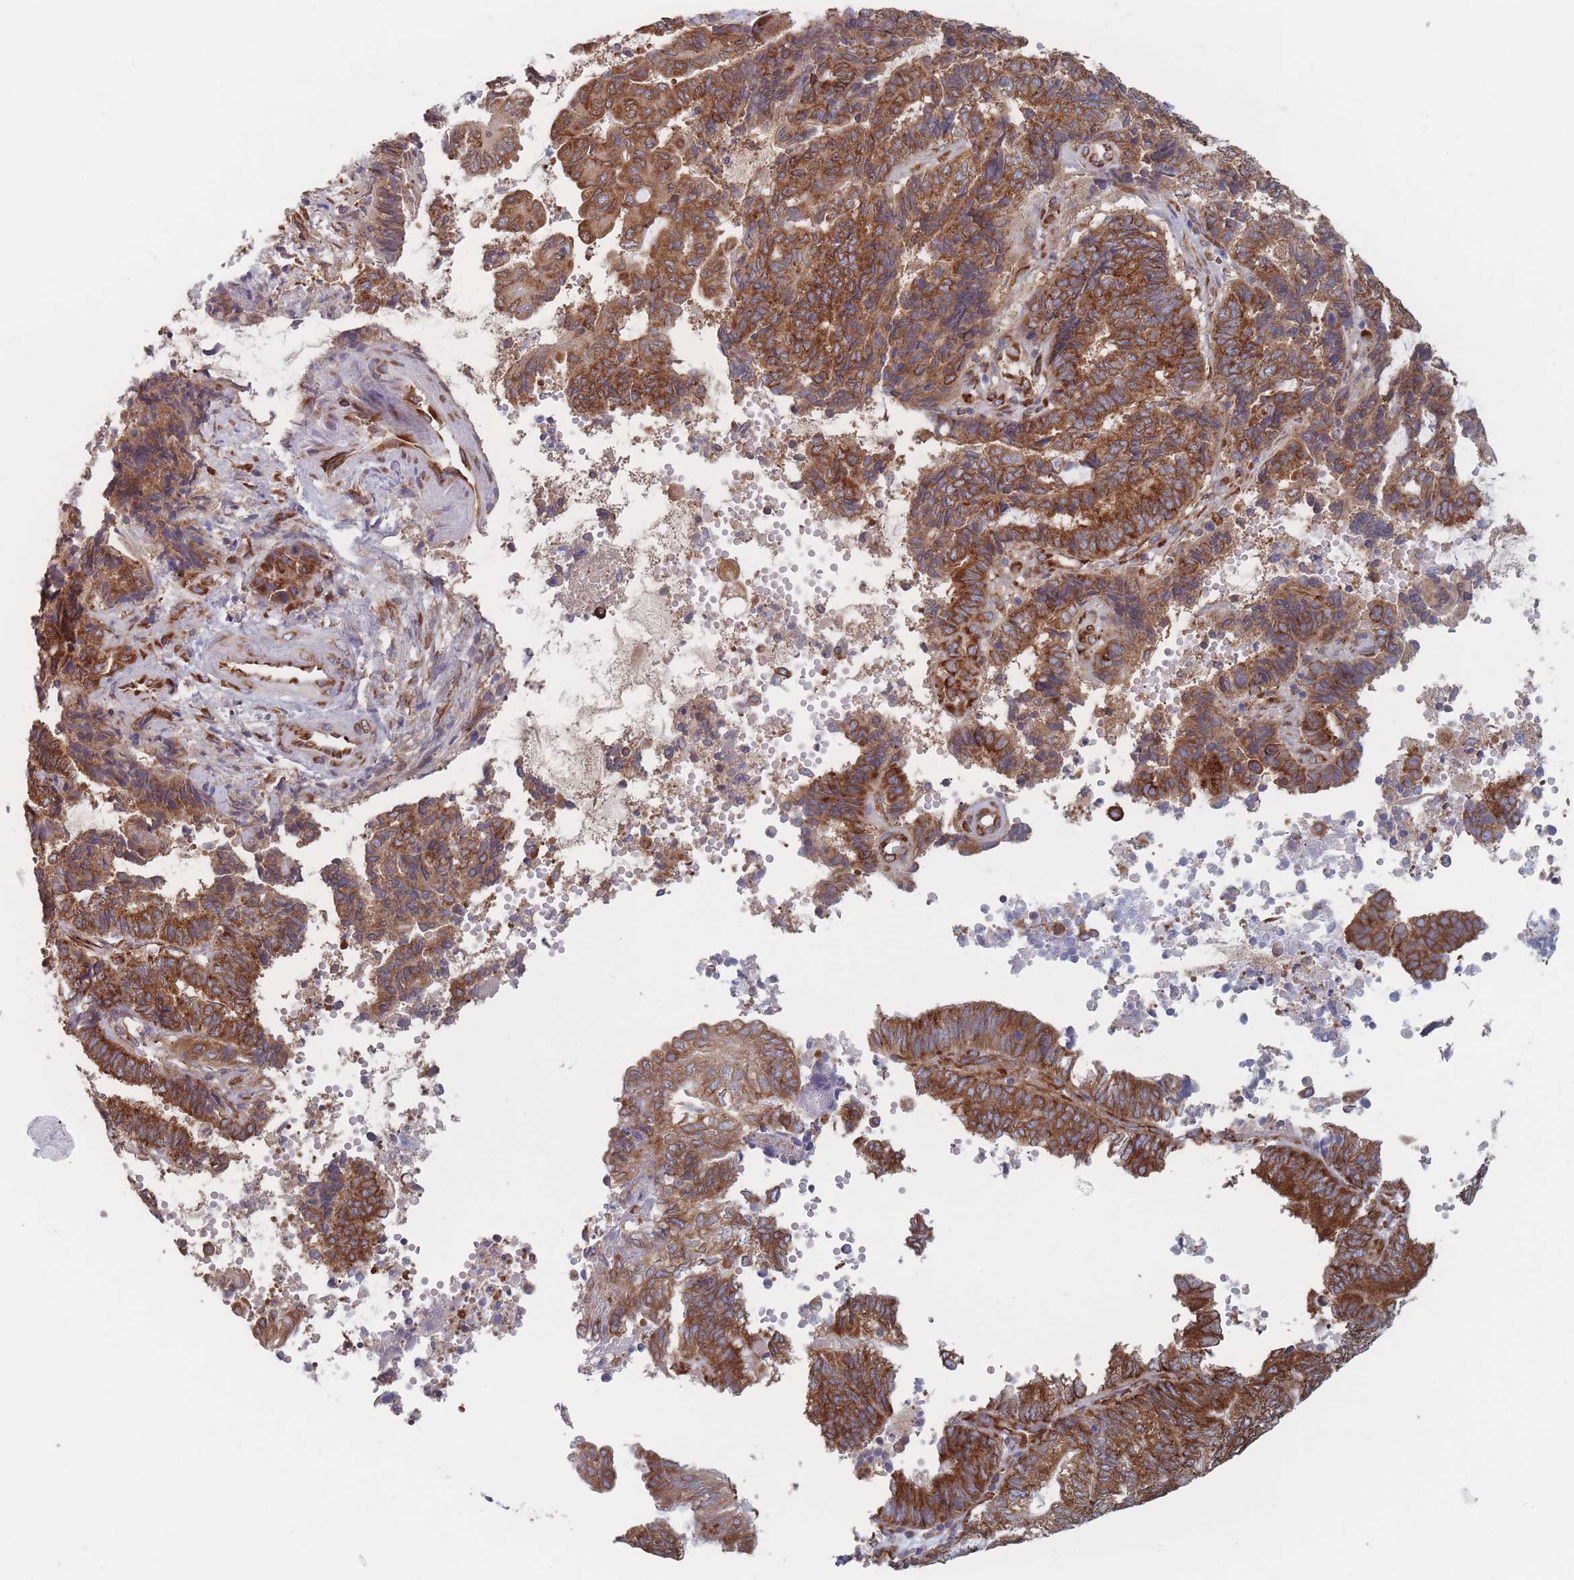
{"staining": {"intensity": "strong", "quantity": ">75%", "location": "cytoplasmic/membranous"}, "tissue": "endometrial cancer", "cell_type": "Tumor cells", "image_type": "cancer", "snomed": [{"axis": "morphology", "description": "Adenocarcinoma, NOS"}, {"axis": "topography", "description": "Uterus"}, {"axis": "topography", "description": "Endometrium"}], "caption": "IHC photomicrograph of neoplastic tissue: human endometrial cancer (adenocarcinoma) stained using immunohistochemistry (IHC) exhibits high levels of strong protein expression localized specifically in the cytoplasmic/membranous of tumor cells, appearing as a cytoplasmic/membranous brown color.", "gene": "EEF1B2", "patient": {"sex": "female", "age": 70}}